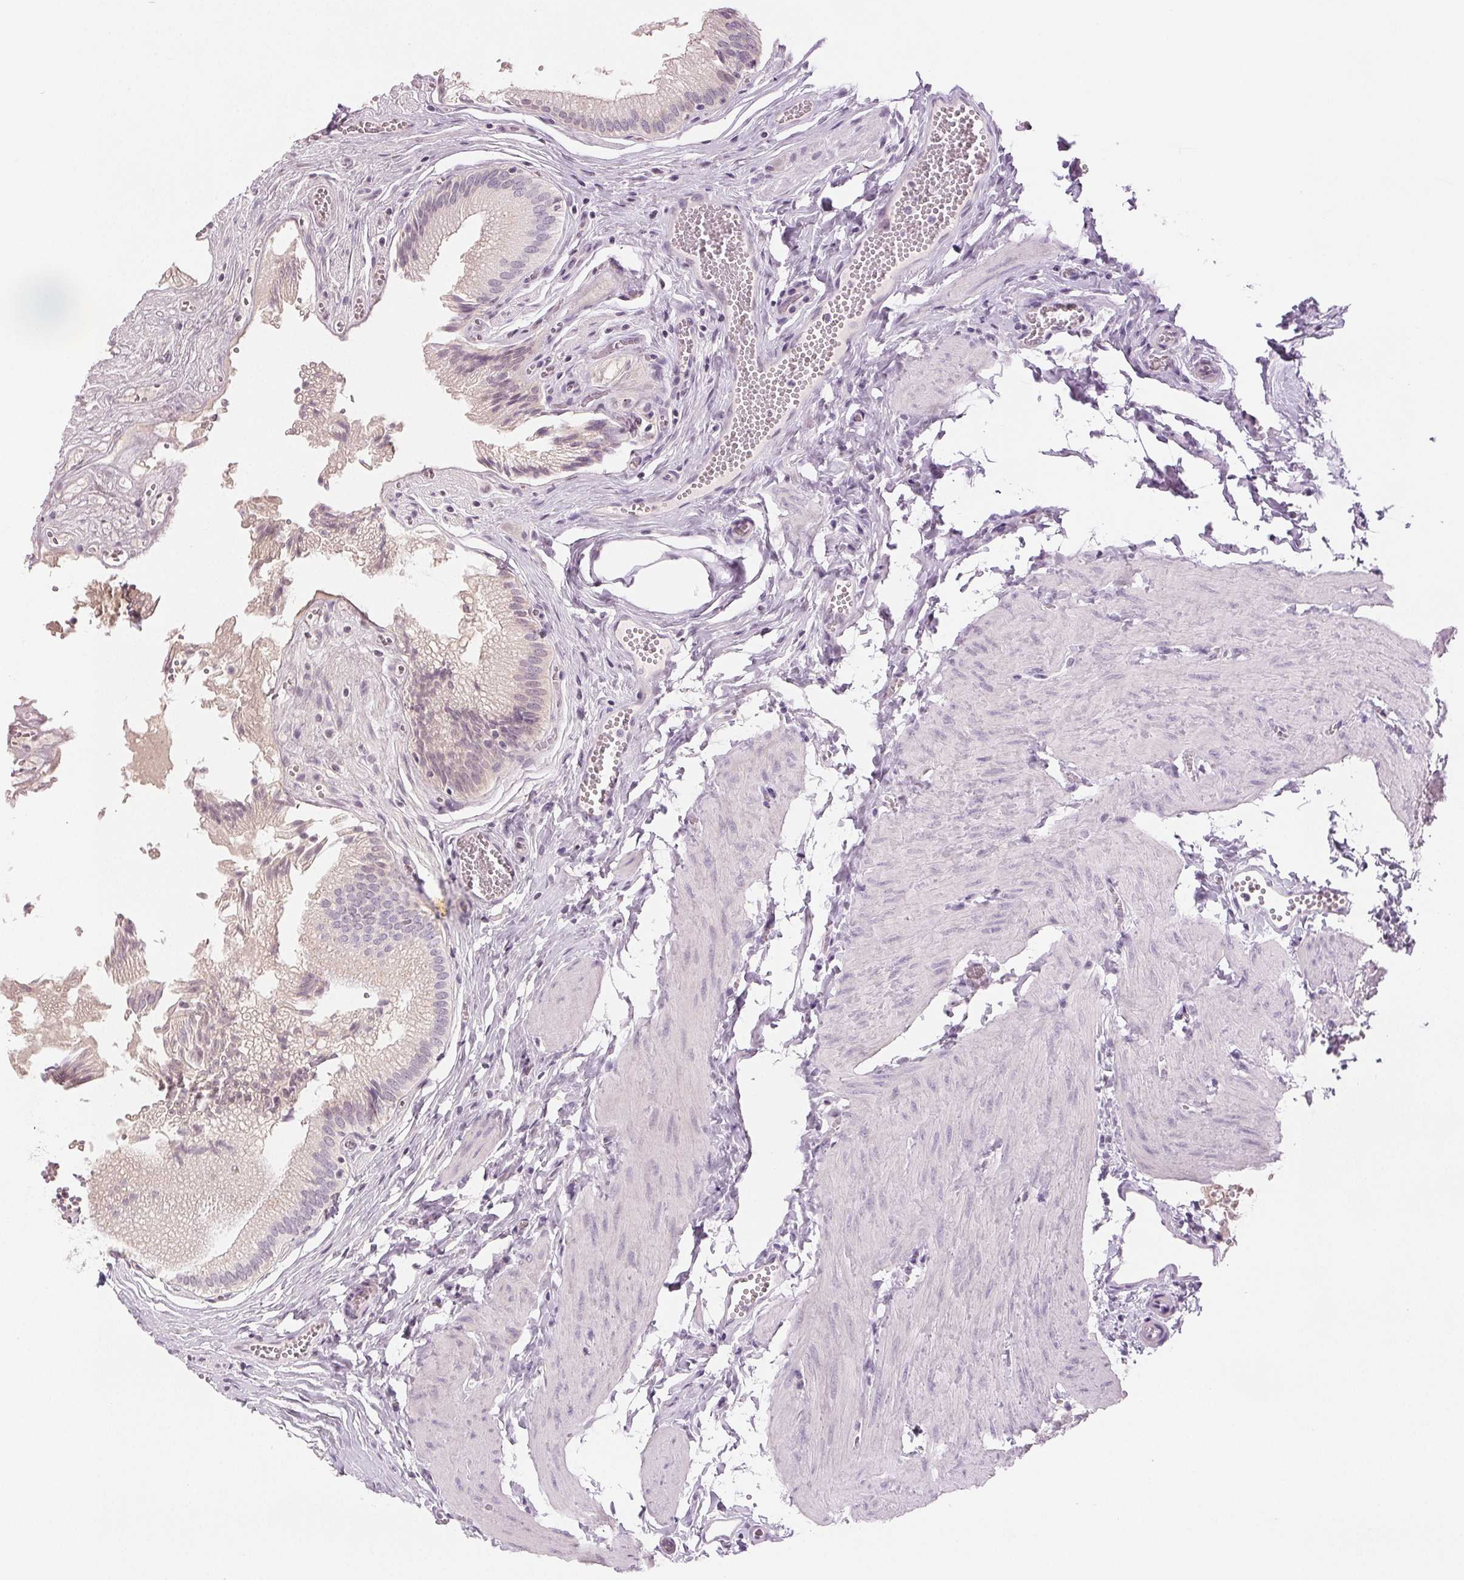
{"staining": {"intensity": "weak", "quantity": "25%-75%", "location": "cytoplasmic/membranous"}, "tissue": "gallbladder", "cell_type": "Glandular cells", "image_type": "normal", "snomed": [{"axis": "morphology", "description": "Normal tissue, NOS"}, {"axis": "topography", "description": "Gallbladder"}, {"axis": "topography", "description": "Peripheral nerve tissue"}], "caption": "Immunohistochemistry photomicrograph of unremarkable gallbladder: gallbladder stained using IHC exhibits low levels of weak protein expression localized specifically in the cytoplasmic/membranous of glandular cells, appearing as a cytoplasmic/membranous brown color.", "gene": "EHHADH", "patient": {"sex": "male", "age": 17}}